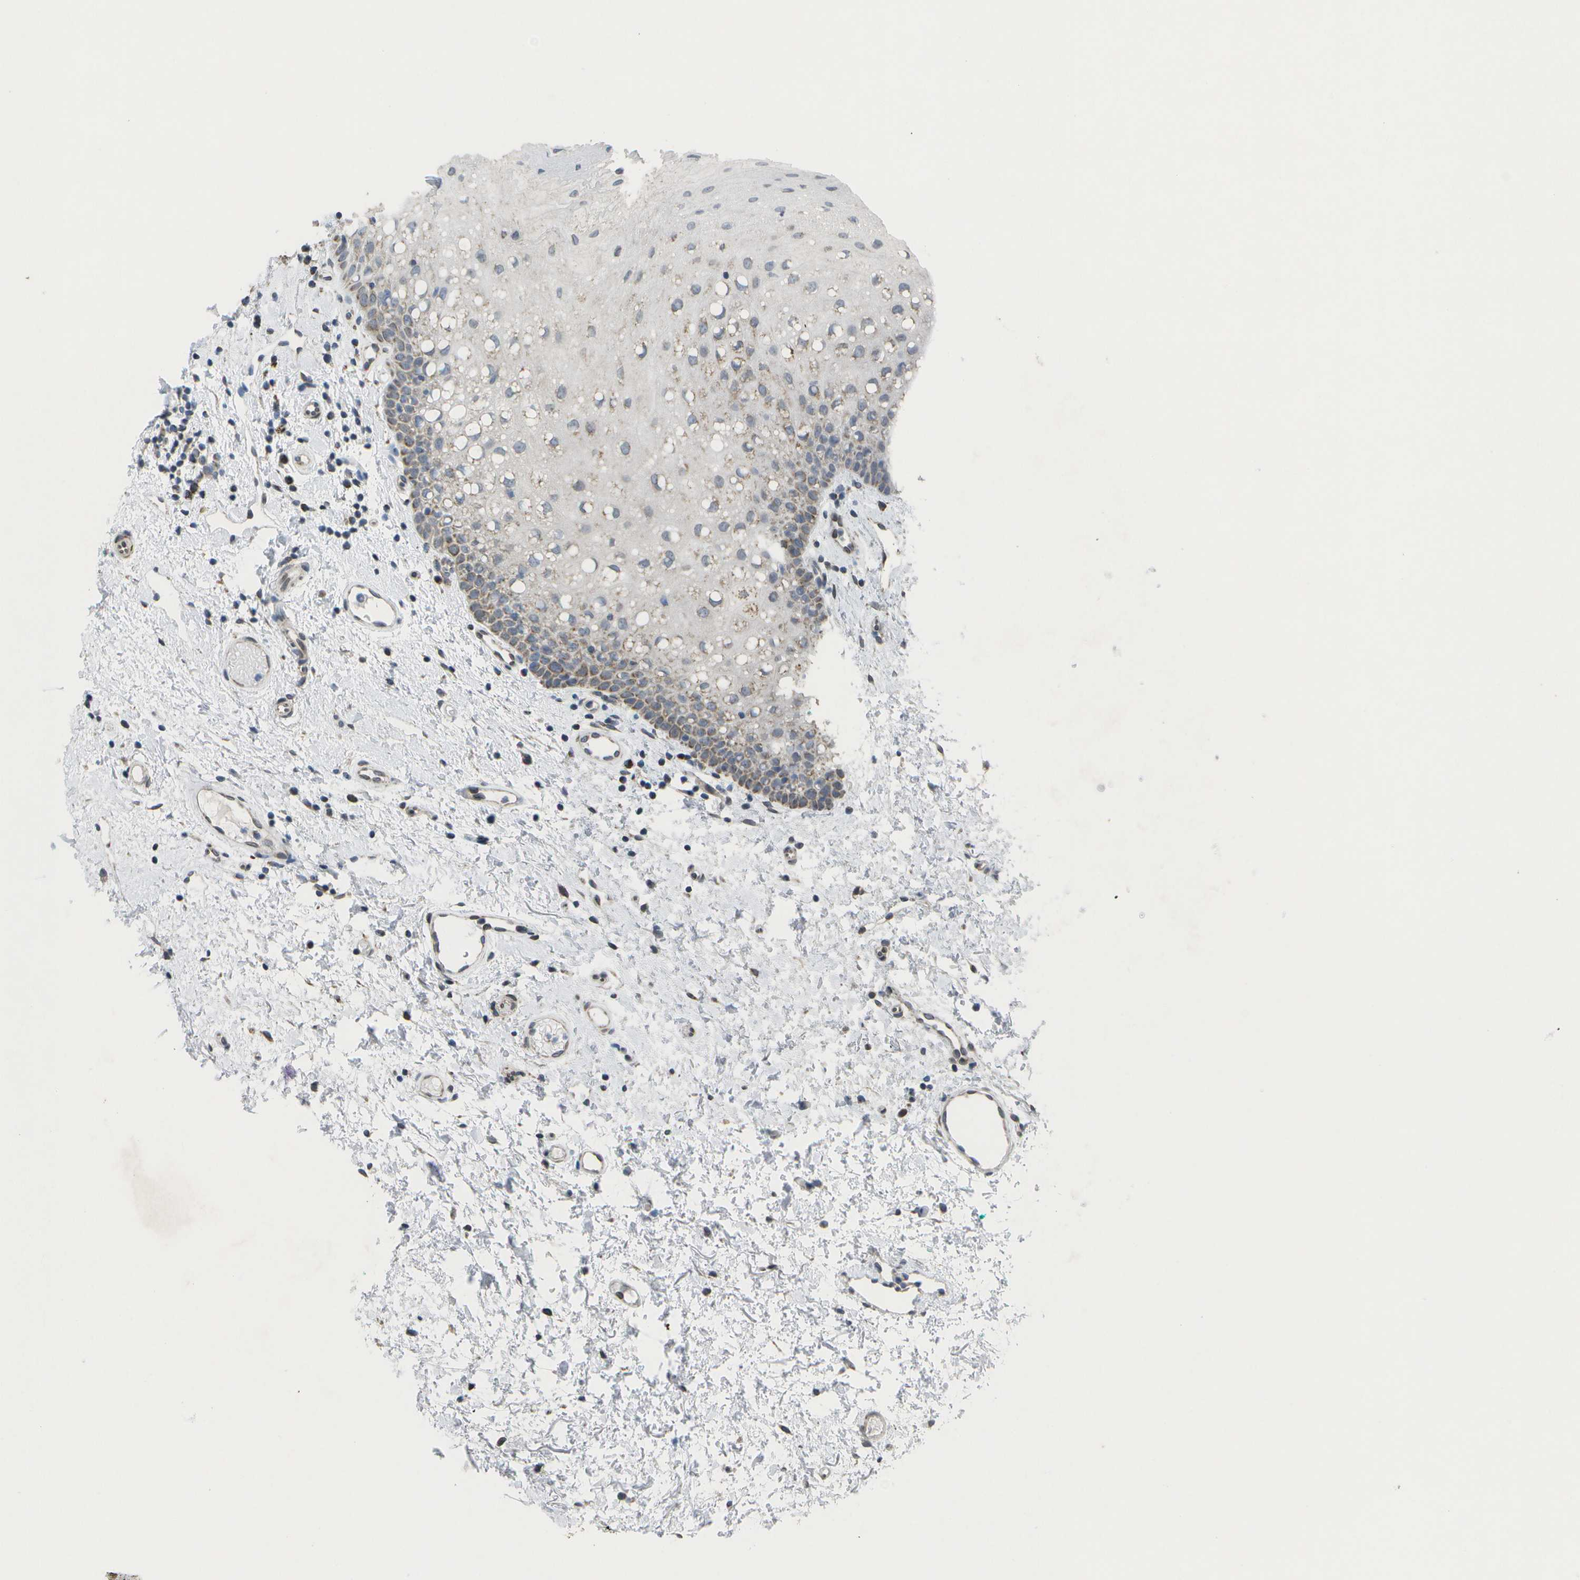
{"staining": {"intensity": "moderate", "quantity": "<25%", "location": "cytoplasmic/membranous"}, "tissue": "oral mucosa", "cell_type": "Squamous epithelial cells", "image_type": "normal", "snomed": [{"axis": "morphology", "description": "Normal tissue, NOS"}, {"axis": "morphology", "description": "Squamous cell carcinoma, NOS"}, {"axis": "topography", "description": "Oral tissue"}, {"axis": "topography", "description": "Salivary gland"}, {"axis": "topography", "description": "Head-Neck"}], "caption": "IHC (DAB (3,3'-diaminobenzidine)) staining of benign human oral mucosa displays moderate cytoplasmic/membranous protein expression in about <25% of squamous epithelial cells. (DAB = brown stain, brightfield microscopy at high magnification).", "gene": "TMEM223", "patient": {"sex": "female", "age": 62}}